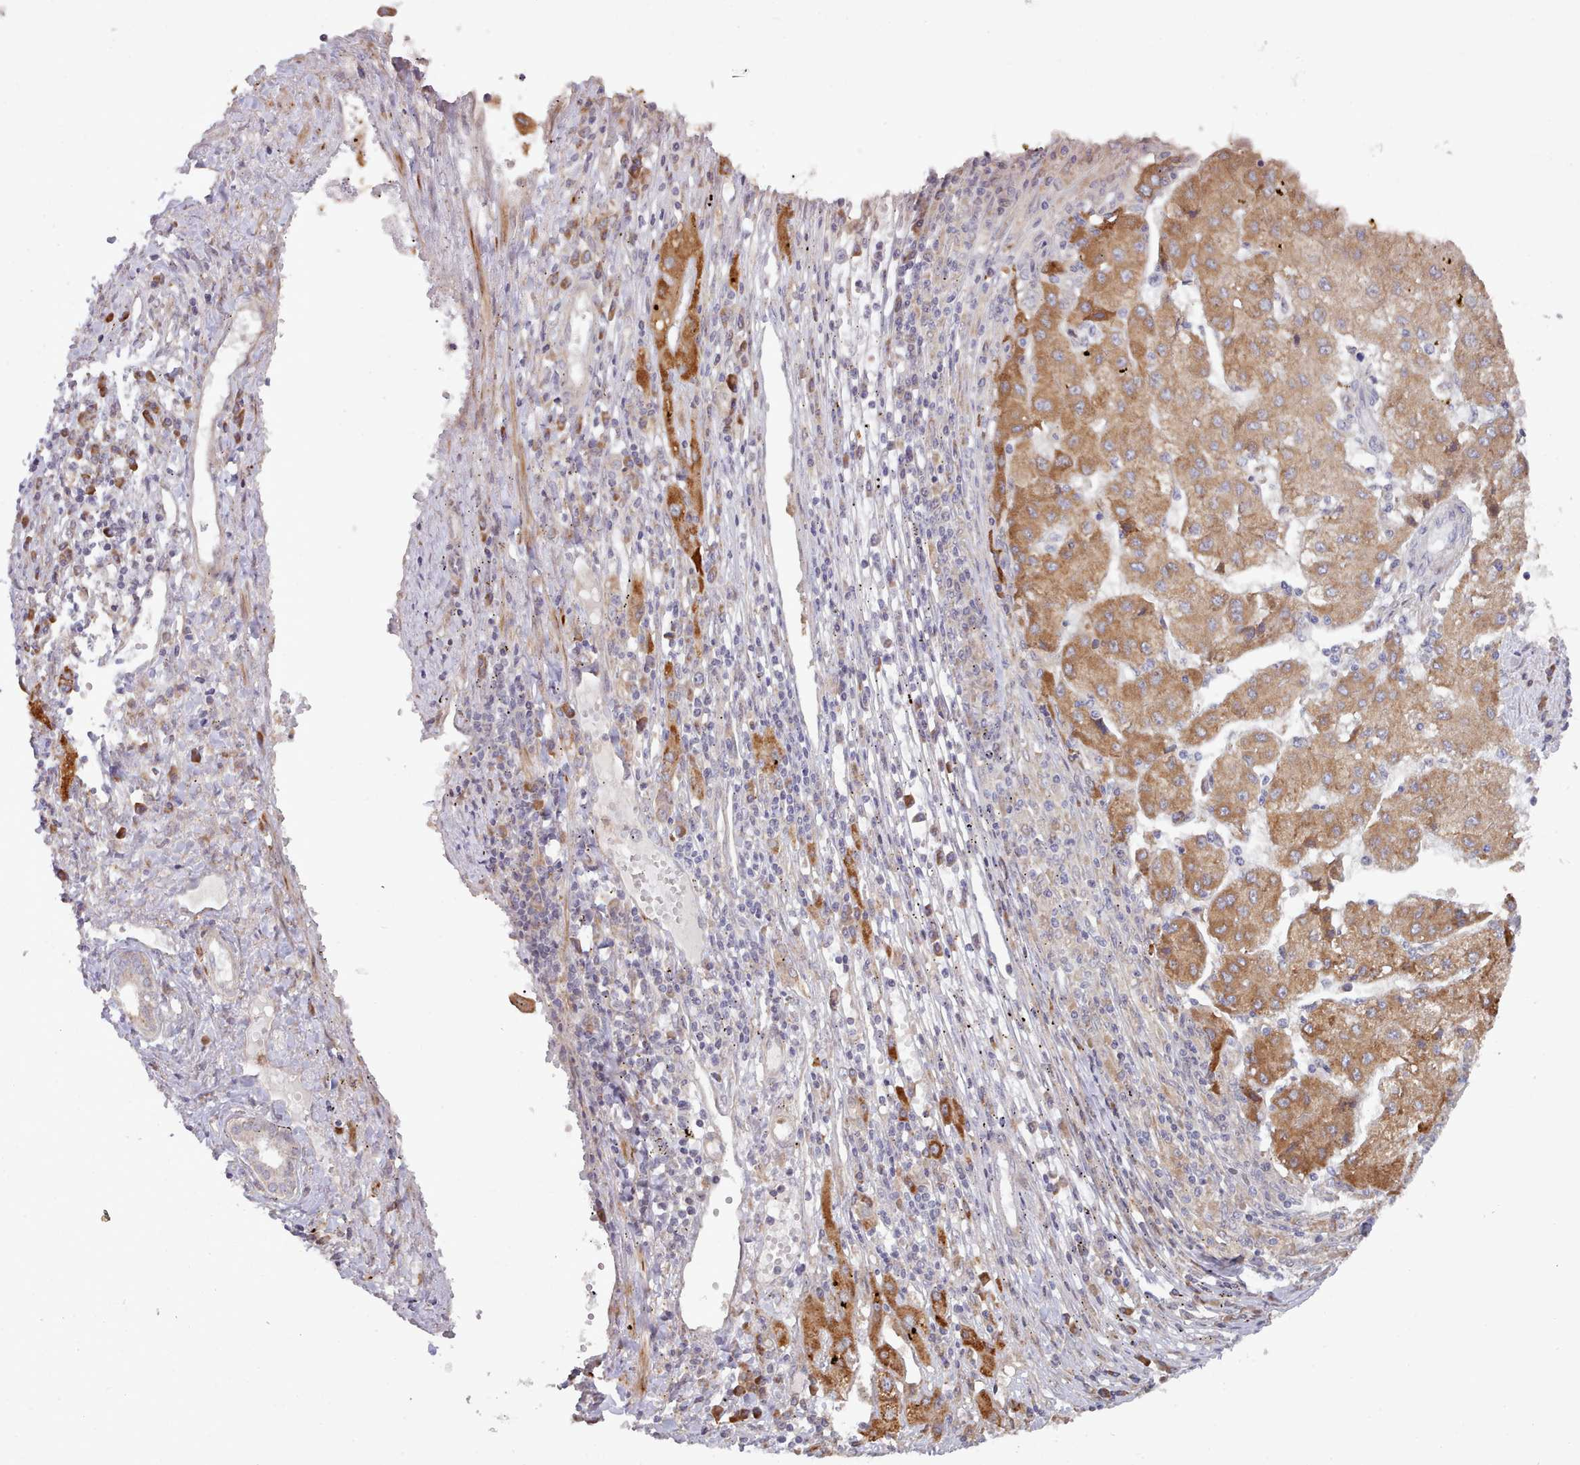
{"staining": {"intensity": "strong", "quantity": ">75%", "location": "cytoplasmic/membranous"}, "tissue": "liver cancer", "cell_type": "Tumor cells", "image_type": "cancer", "snomed": [{"axis": "morphology", "description": "Carcinoma, Hepatocellular, NOS"}, {"axis": "topography", "description": "Liver"}], "caption": "Immunohistochemical staining of human liver hepatocellular carcinoma reveals high levels of strong cytoplasmic/membranous expression in approximately >75% of tumor cells. The staining was performed using DAB (3,3'-diaminobenzidine), with brown indicating positive protein expression. Nuclei are stained blue with hematoxylin.", "gene": "TRIM26", "patient": {"sex": "male", "age": 72}}